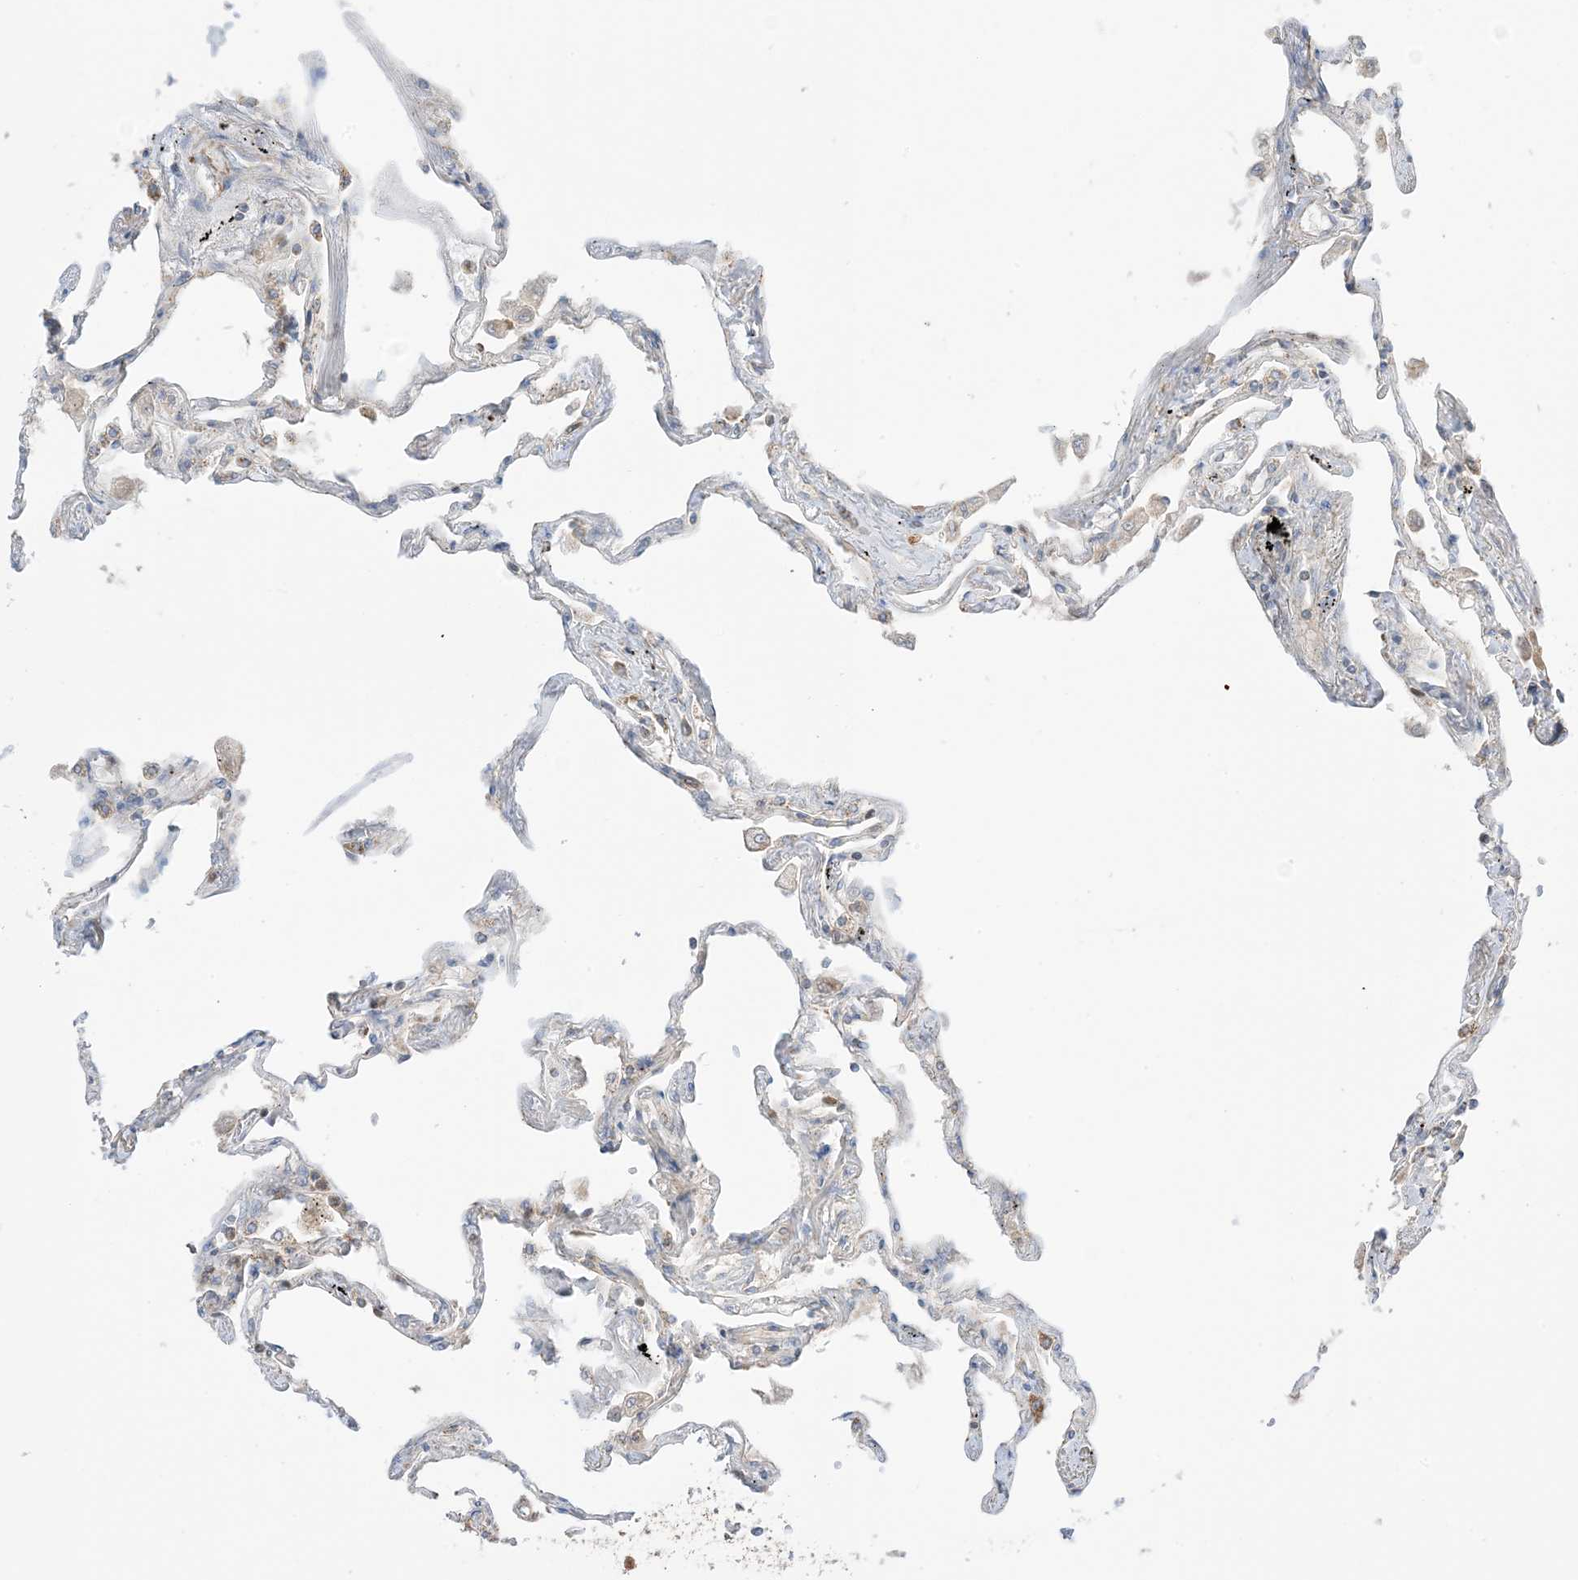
{"staining": {"intensity": "negative", "quantity": "none", "location": "none"}, "tissue": "lung", "cell_type": "Alveolar cells", "image_type": "normal", "snomed": [{"axis": "morphology", "description": "Normal tissue, NOS"}, {"axis": "topography", "description": "Lung"}], "caption": "Immunohistochemical staining of normal lung displays no significant positivity in alveolar cells.", "gene": "N4BP3", "patient": {"sex": "female", "age": 67}}